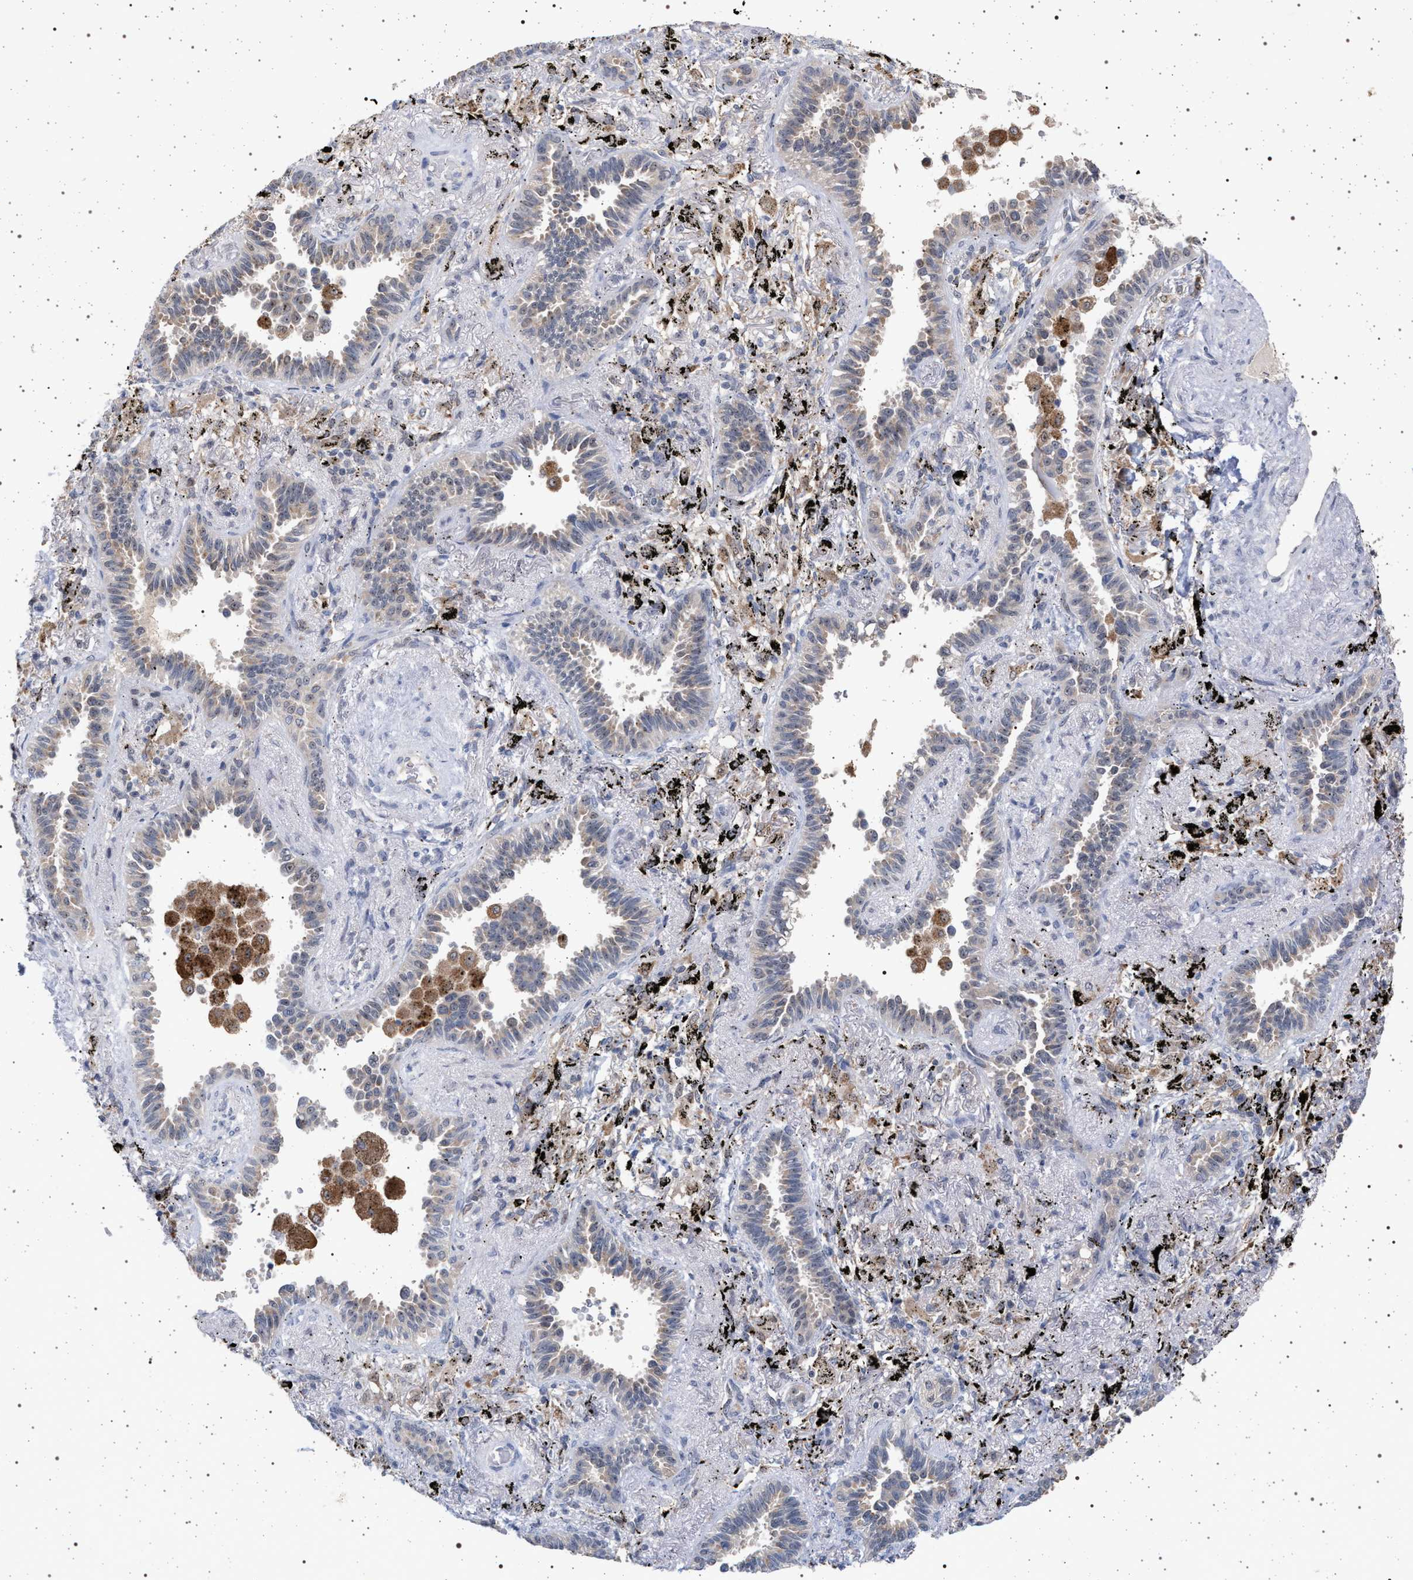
{"staining": {"intensity": "weak", "quantity": "25%-75%", "location": "cytoplasmic/membranous,nuclear"}, "tissue": "lung cancer", "cell_type": "Tumor cells", "image_type": "cancer", "snomed": [{"axis": "morphology", "description": "Adenocarcinoma, NOS"}, {"axis": "topography", "description": "Lung"}], "caption": "Lung cancer (adenocarcinoma) tissue exhibits weak cytoplasmic/membranous and nuclear expression in approximately 25%-75% of tumor cells, visualized by immunohistochemistry.", "gene": "ELAC2", "patient": {"sex": "male", "age": 59}}